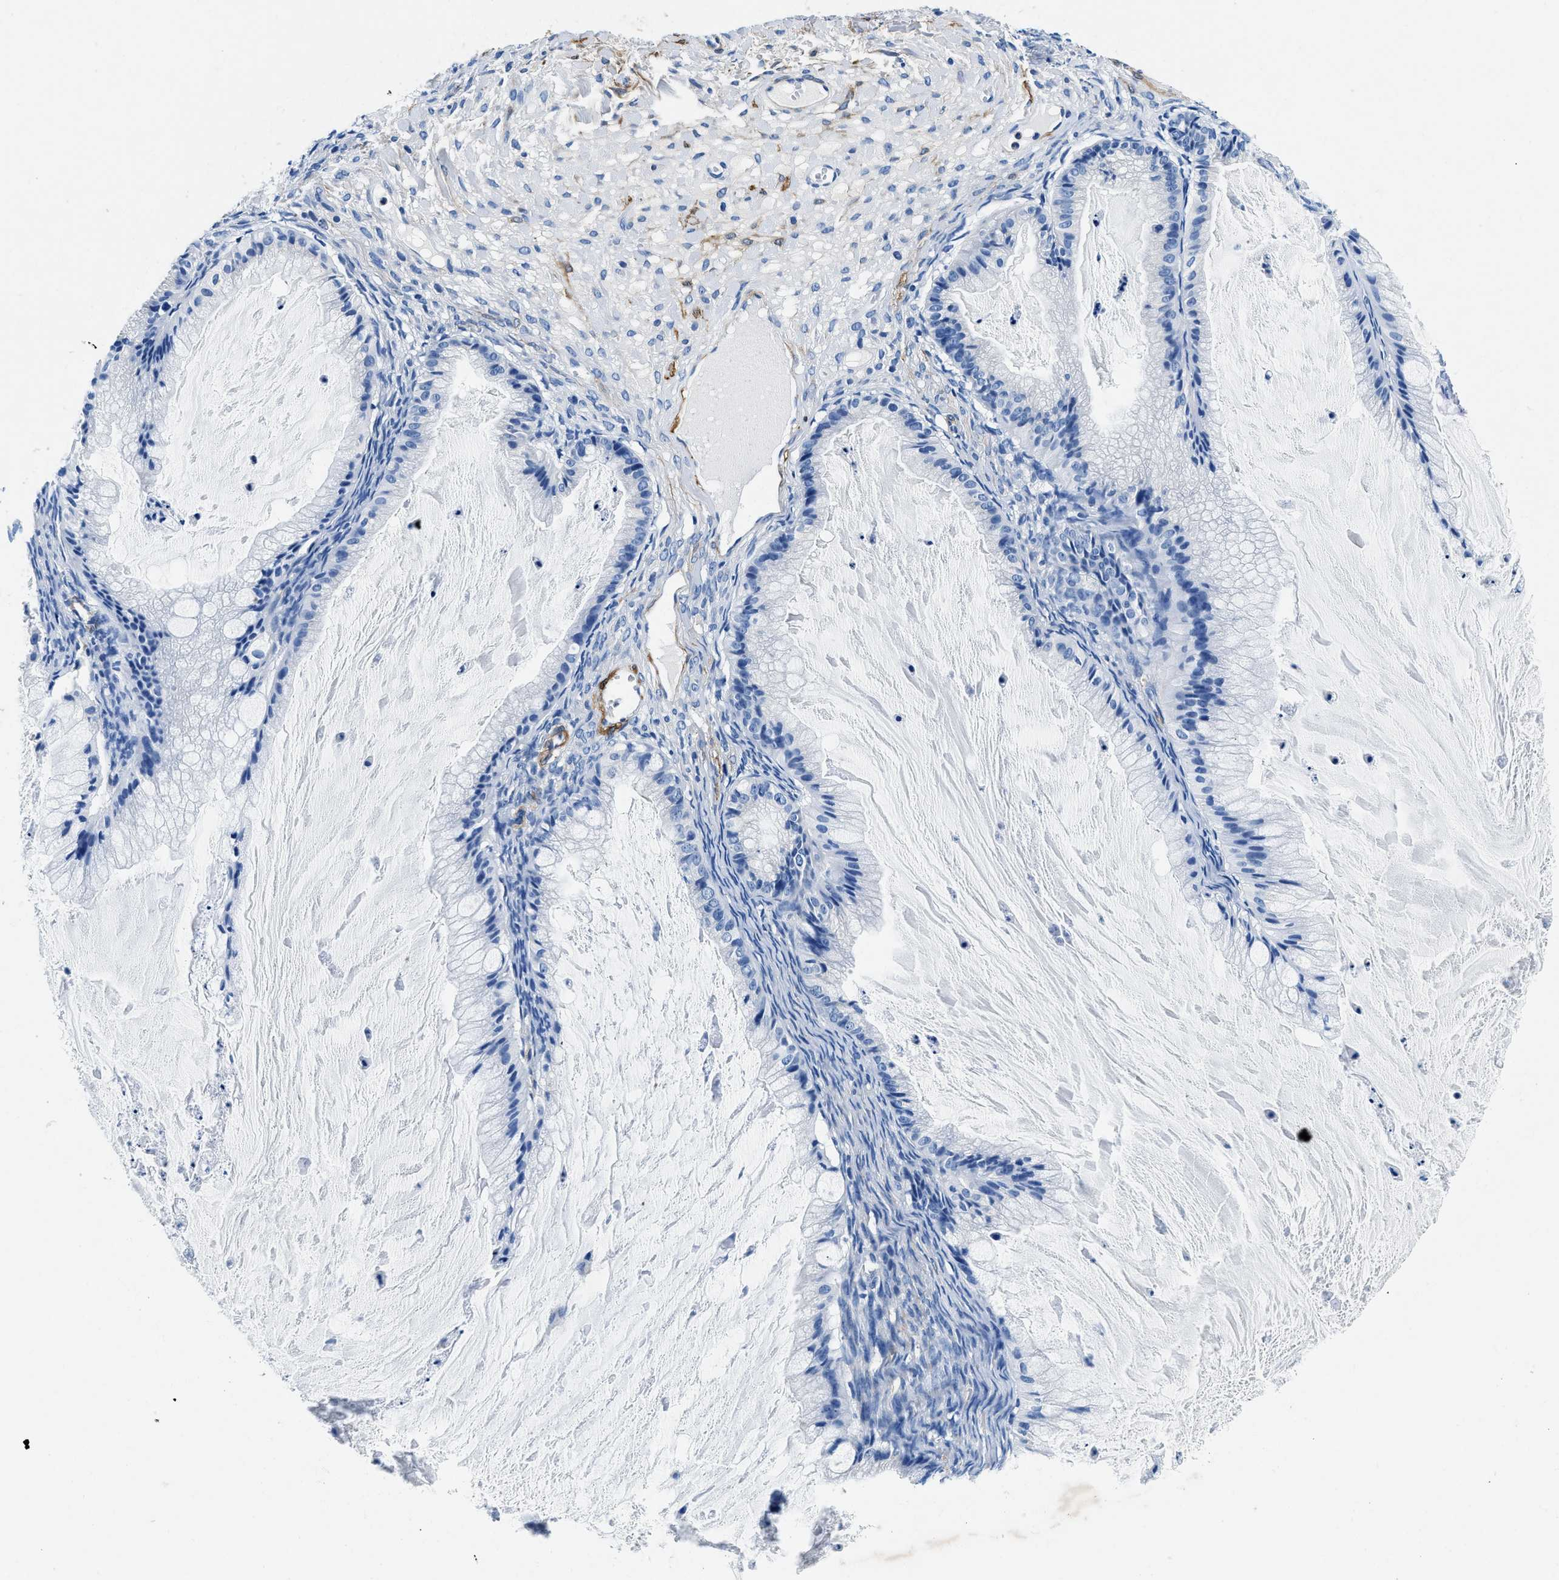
{"staining": {"intensity": "negative", "quantity": "none", "location": "none"}, "tissue": "ovarian cancer", "cell_type": "Tumor cells", "image_type": "cancer", "snomed": [{"axis": "morphology", "description": "Cystadenocarcinoma, mucinous, NOS"}, {"axis": "topography", "description": "Ovary"}], "caption": "Micrograph shows no protein positivity in tumor cells of ovarian cancer tissue. (IHC, brightfield microscopy, high magnification).", "gene": "TEX261", "patient": {"sex": "female", "age": 57}}